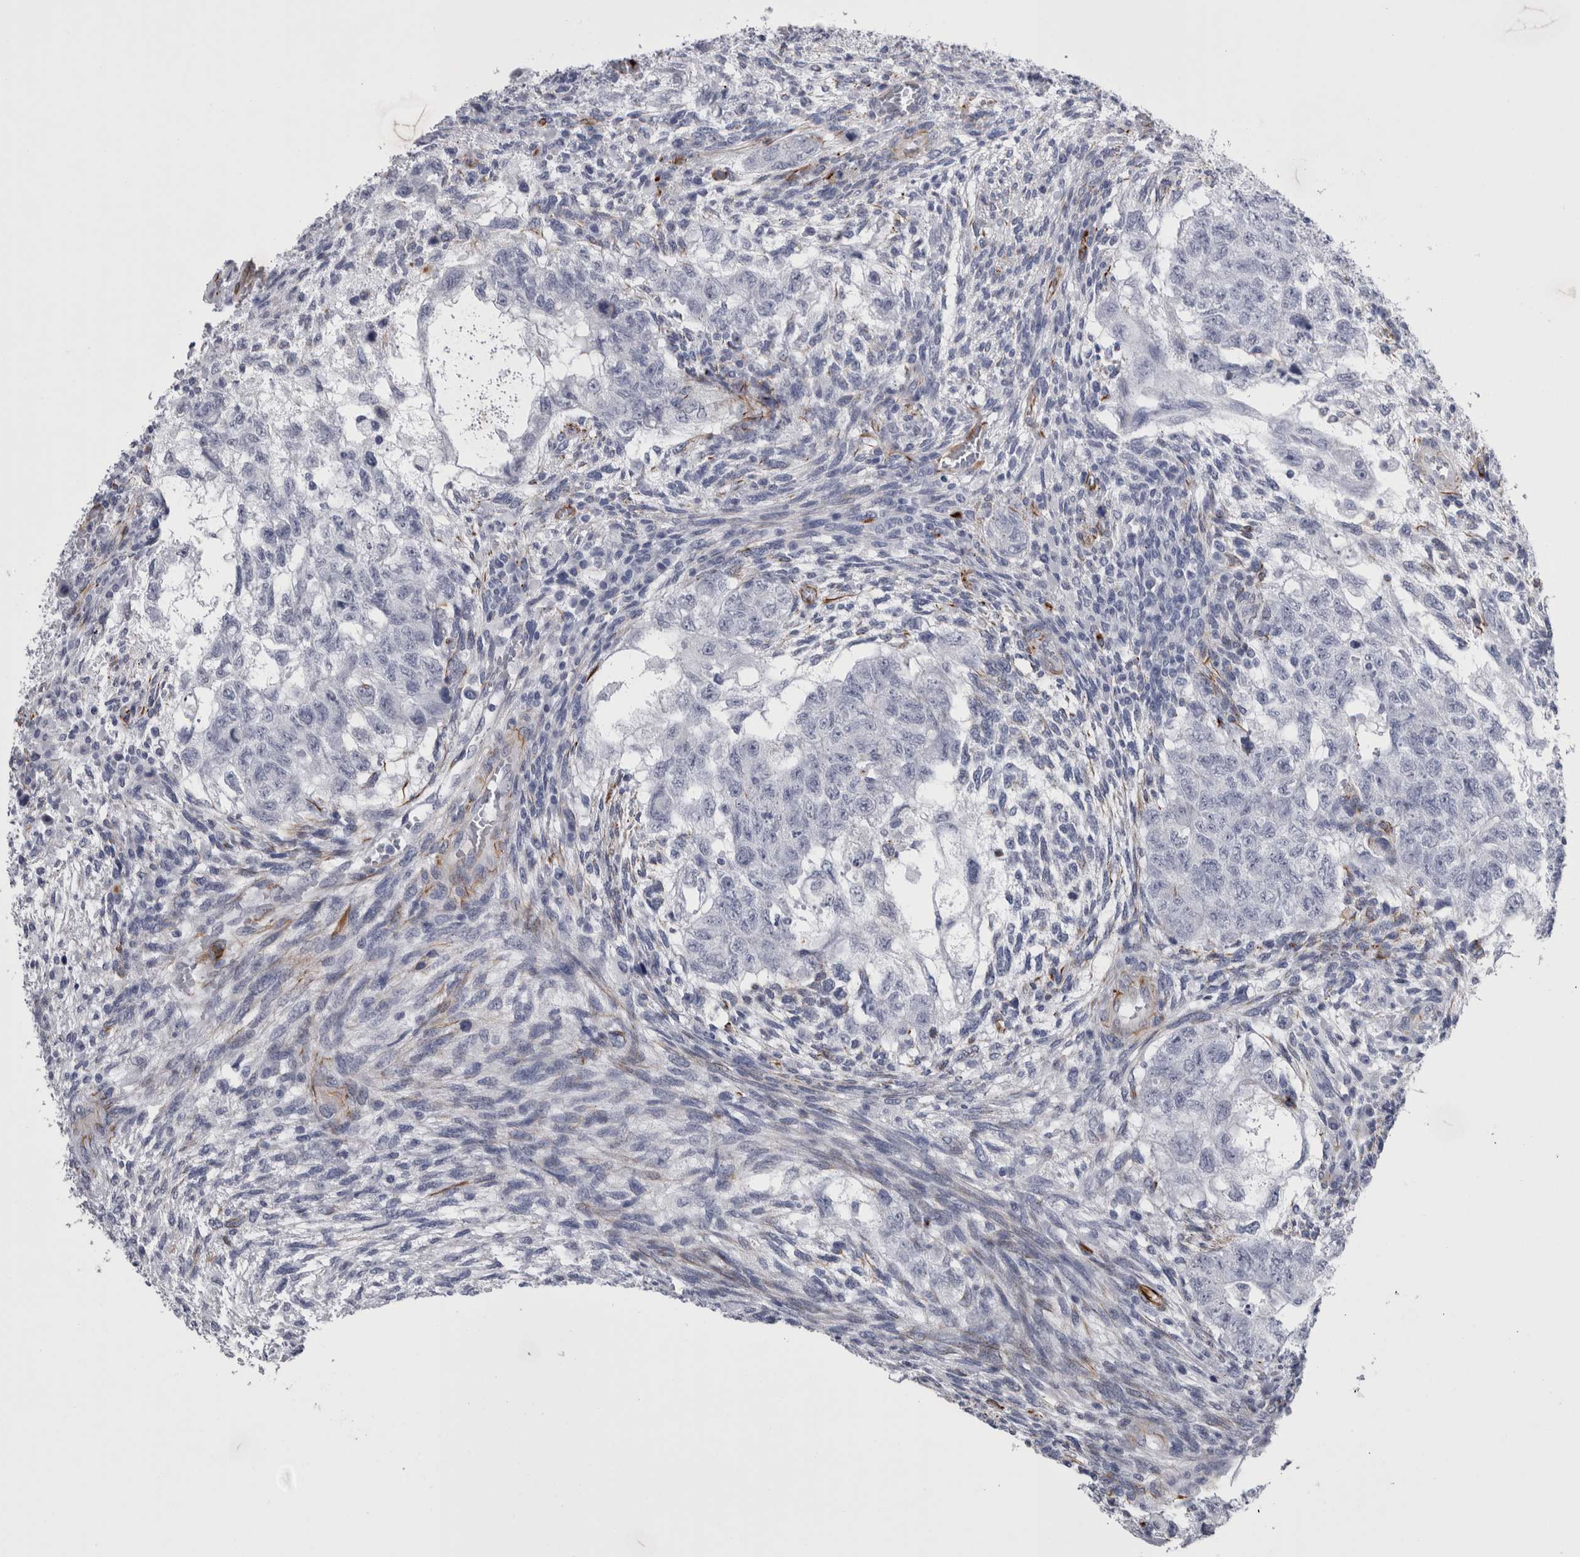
{"staining": {"intensity": "negative", "quantity": "none", "location": "none"}, "tissue": "testis cancer", "cell_type": "Tumor cells", "image_type": "cancer", "snomed": [{"axis": "morphology", "description": "Normal tissue, NOS"}, {"axis": "morphology", "description": "Carcinoma, Embryonal, NOS"}, {"axis": "topography", "description": "Testis"}], "caption": "Immunohistochemical staining of embryonal carcinoma (testis) exhibits no significant expression in tumor cells.", "gene": "VWDE", "patient": {"sex": "male", "age": 36}}